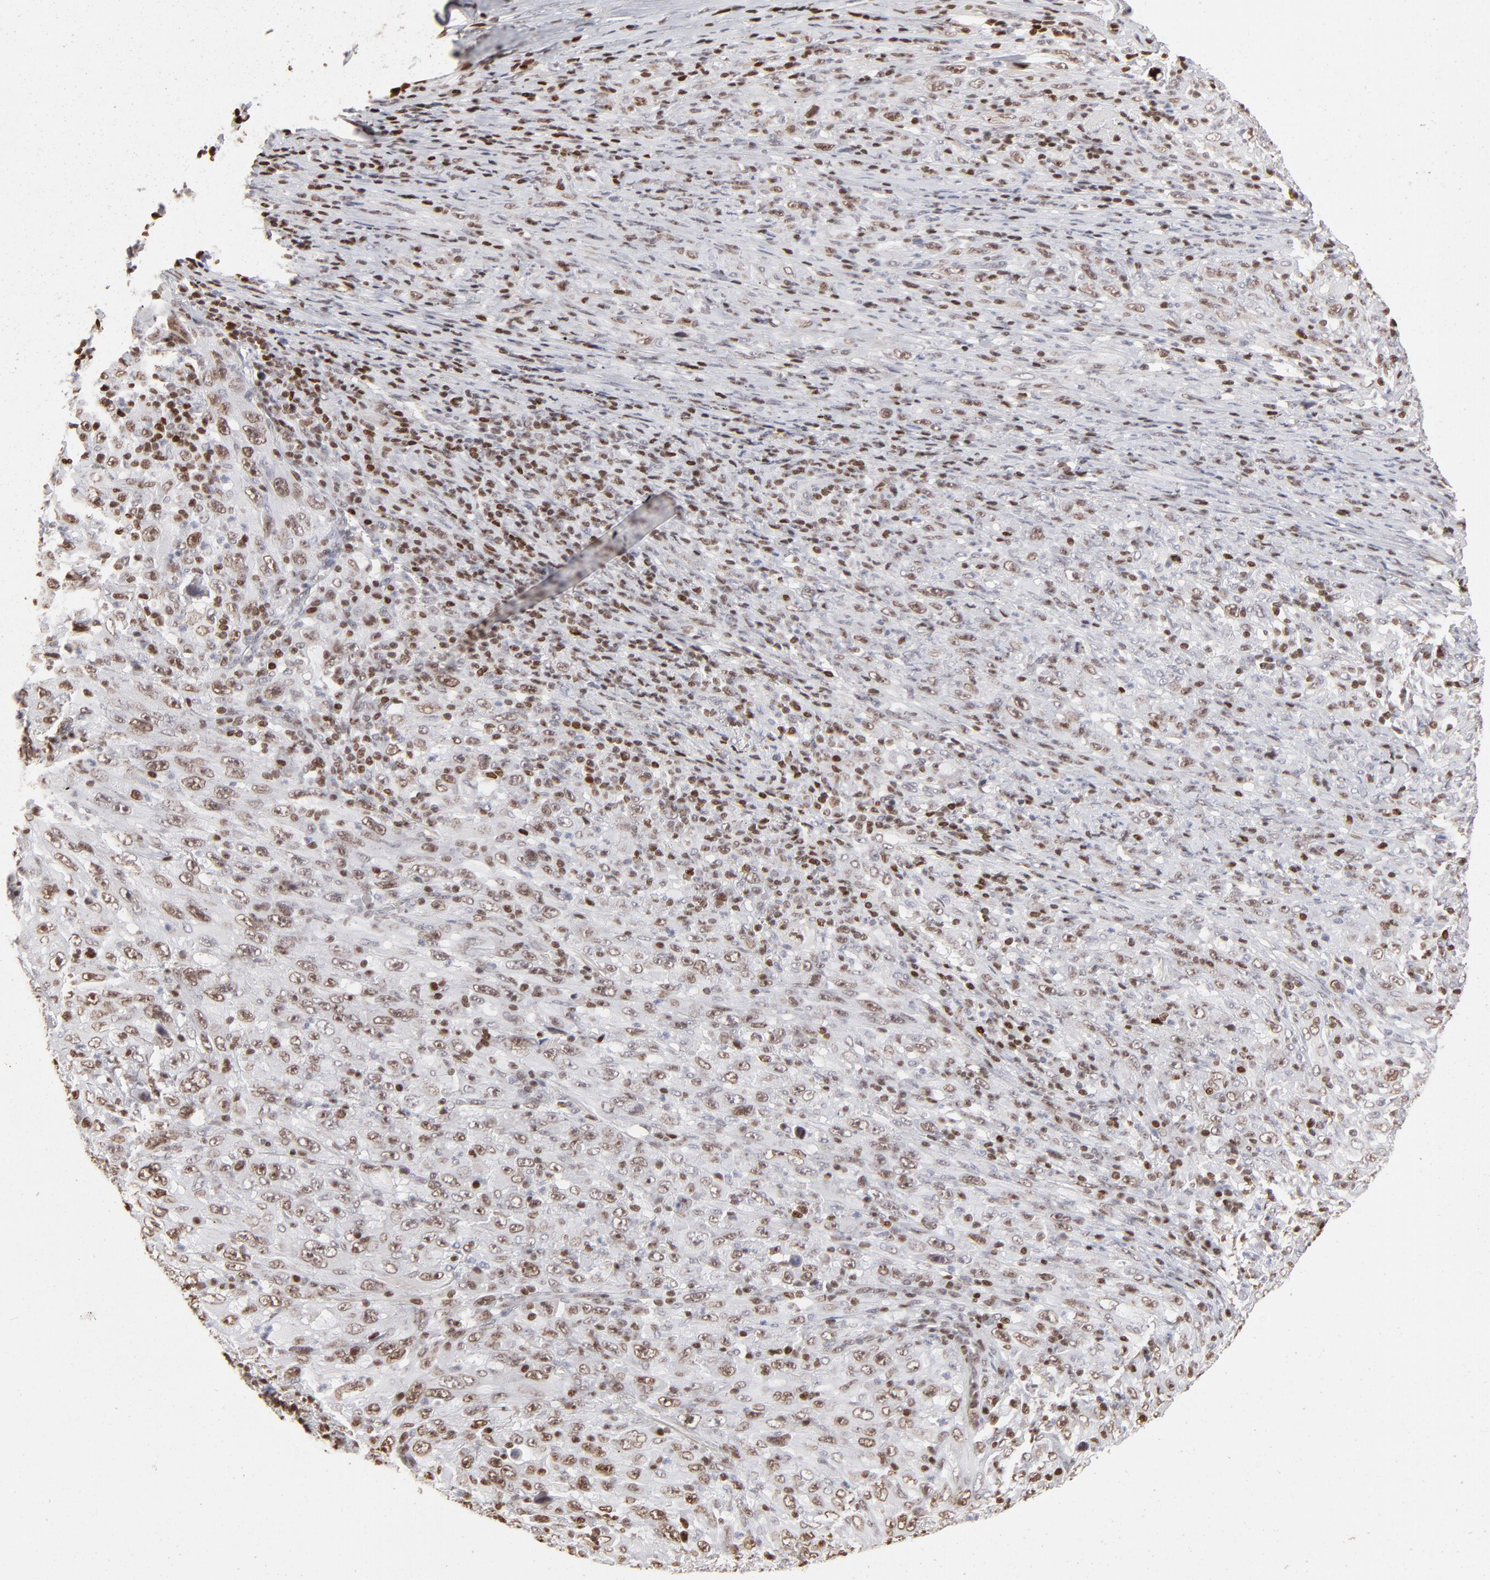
{"staining": {"intensity": "moderate", "quantity": ">75%", "location": "nuclear"}, "tissue": "melanoma", "cell_type": "Tumor cells", "image_type": "cancer", "snomed": [{"axis": "morphology", "description": "Malignant melanoma, Metastatic site"}, {"axis": "topography", "description": "Skin"}], "caption": "Immunohistochemistry staining of melanoma, which shows medium levels of moderate nuclear positivity in approximately >75% of tumor cells indicating moderate nuclear protein expression. The staining was performed using DAB (brown) for protein detection and nuclei were counterstained in hematoxylin (blue).", "gene": "PARP1", "patient": {"sex": "female", "age": 56}}